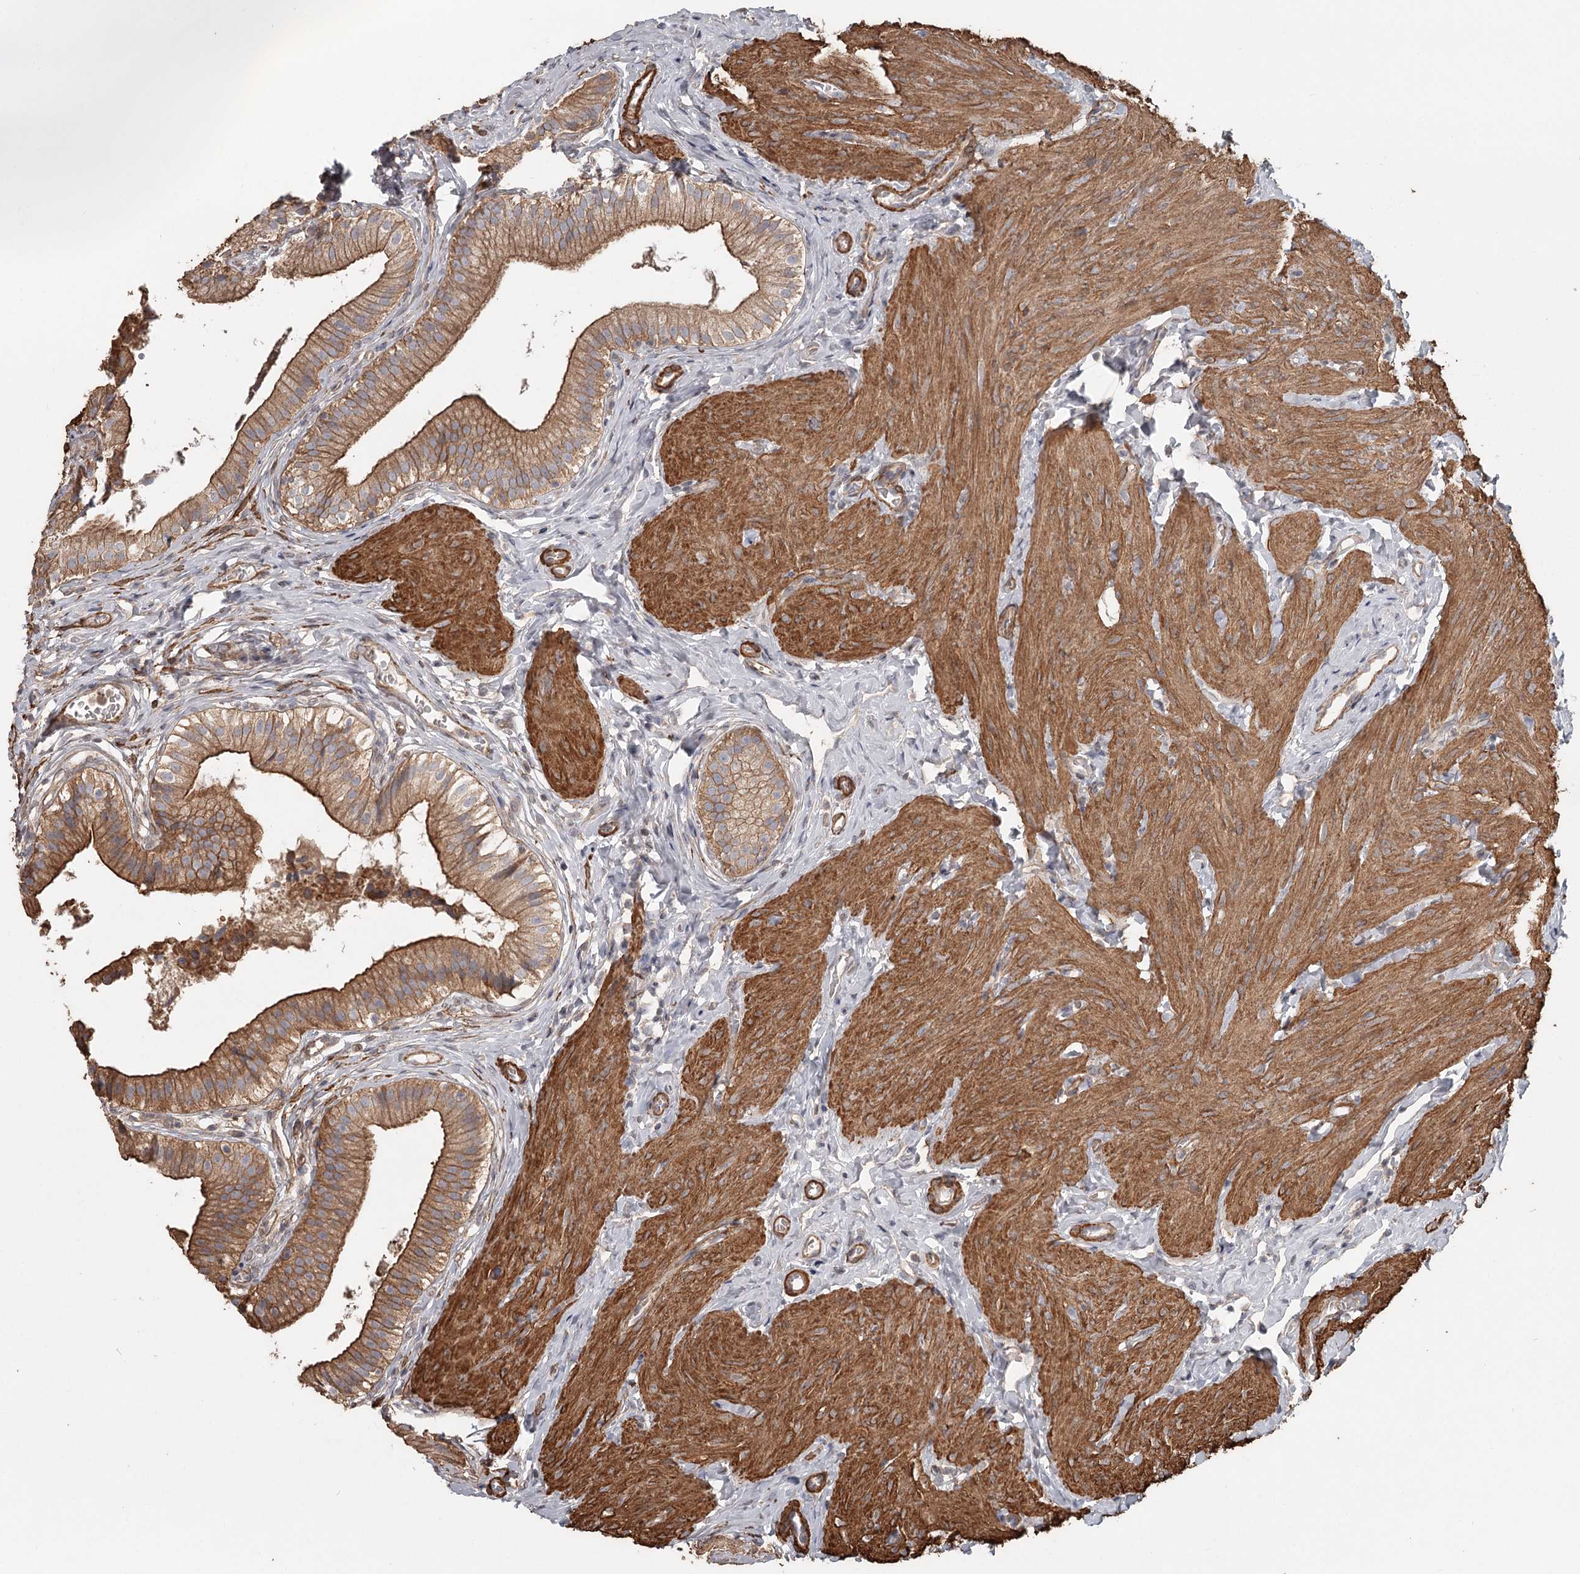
{"staining": {"intensity": "moderate", "quantity": ">75%", "location": "cytoplasmic/membranous"}, "tissue": "gallbladder", "cell_type": "Glandular cells", "image_type": "normal", "snomed": [{"axis": "morphology", "description": "Normal tissue, NOS"}, {"axis": "topography", "description": "Gallbladder"}], "caption": "Glandular cells reveal moderate cytoplasmic/membranous expression in about >75% of cells in normal gallbladder.", "gene": "DHRS9", "patient": {"sex": "female", "age": 47}}